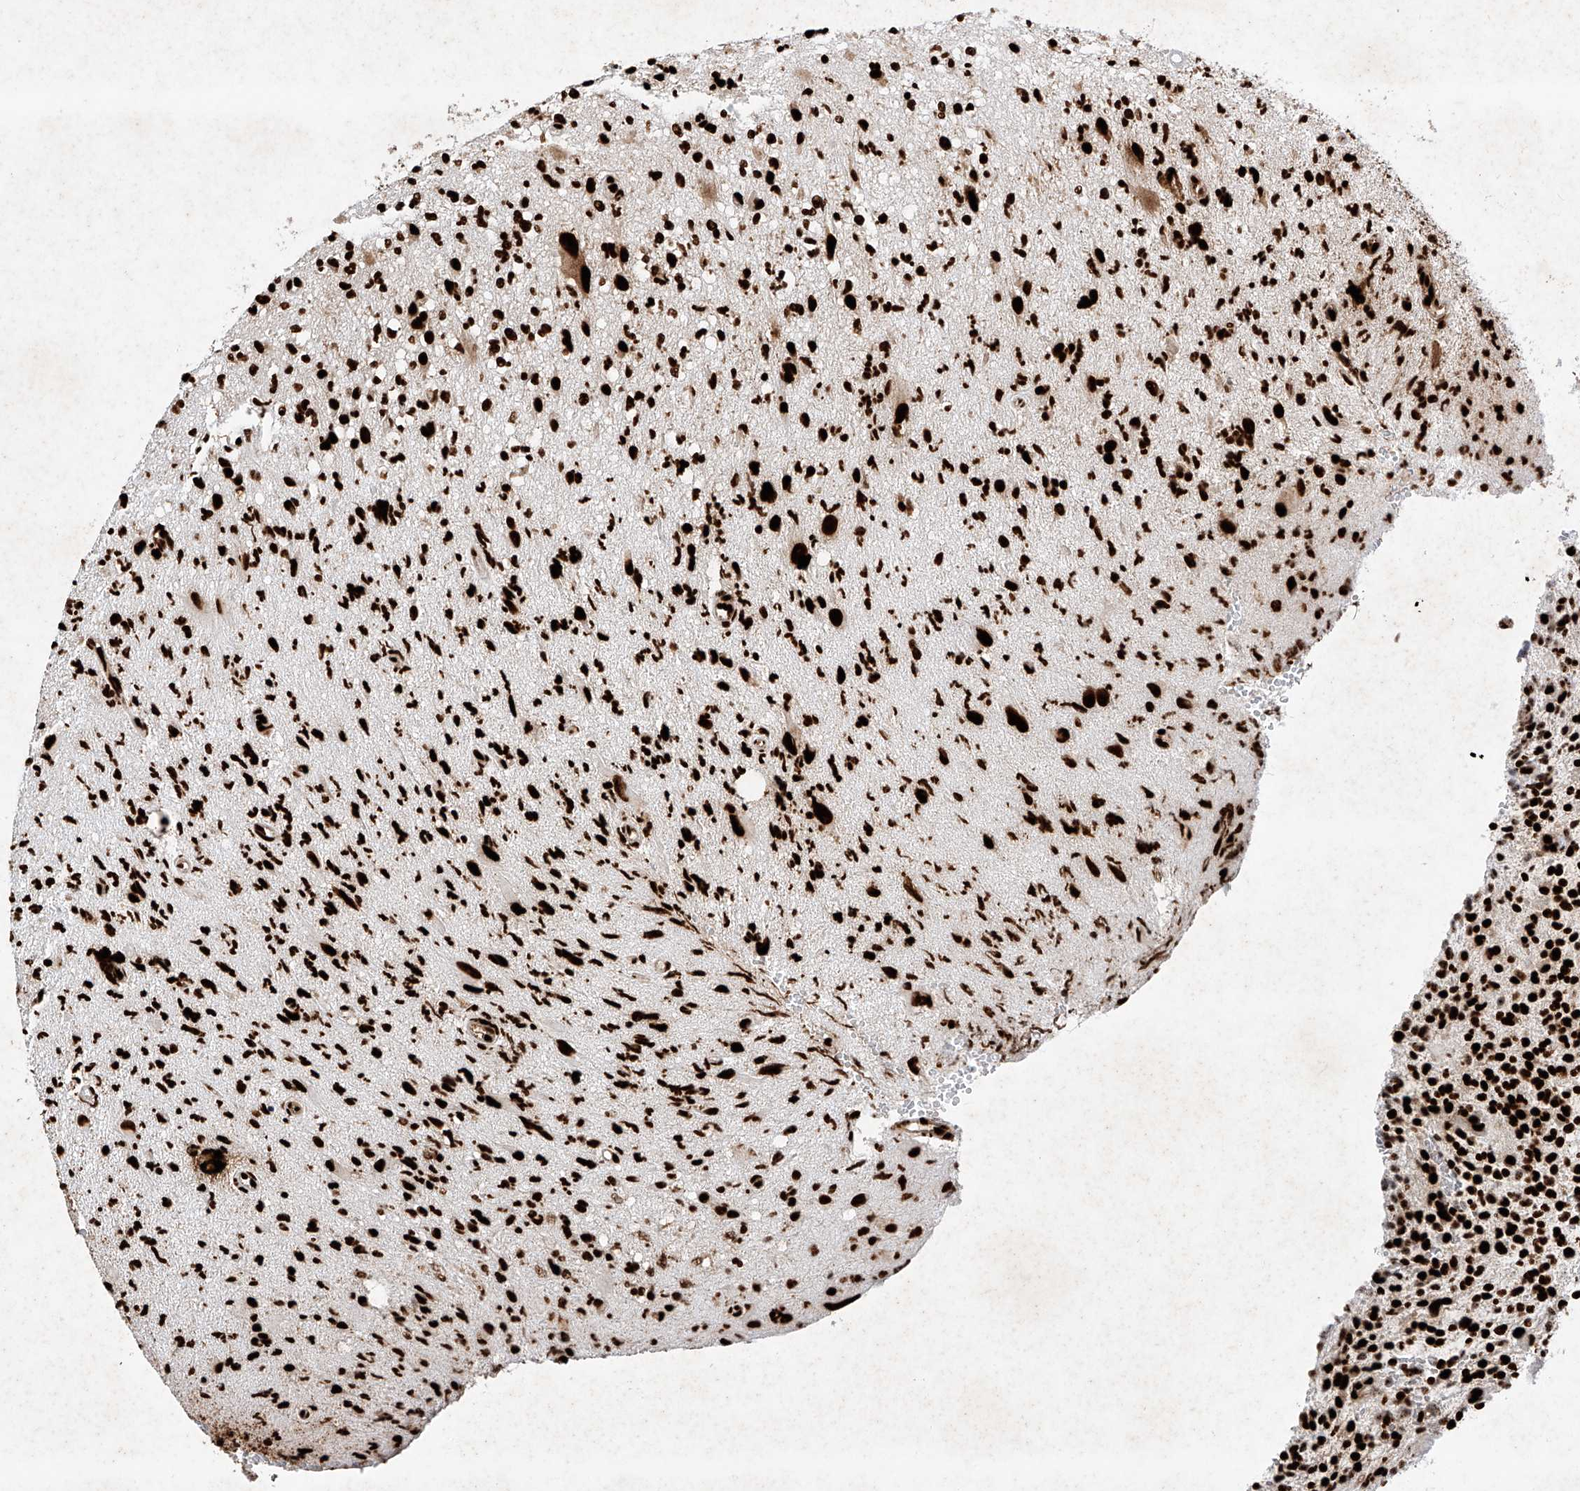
{"staining": {"intensity": "strong", "quantity": ">75%", "location": "nuclear"}, "tissue": "glioma", "cell_type": "Tumor cells", "image_type": "cancer", "snomed": [{"axis": "morphology", "description": "Glioma, malignant, High grade"}, {"axis": "topography", "description": "Brain"}], "caption": "Immunohistochemical staining of glioma exhibits high levels of strong nuclear positivity in approximately >75% of tumor cells.", "gene": "SRSF6", "patient": {"sex": "male", "age": 48}}